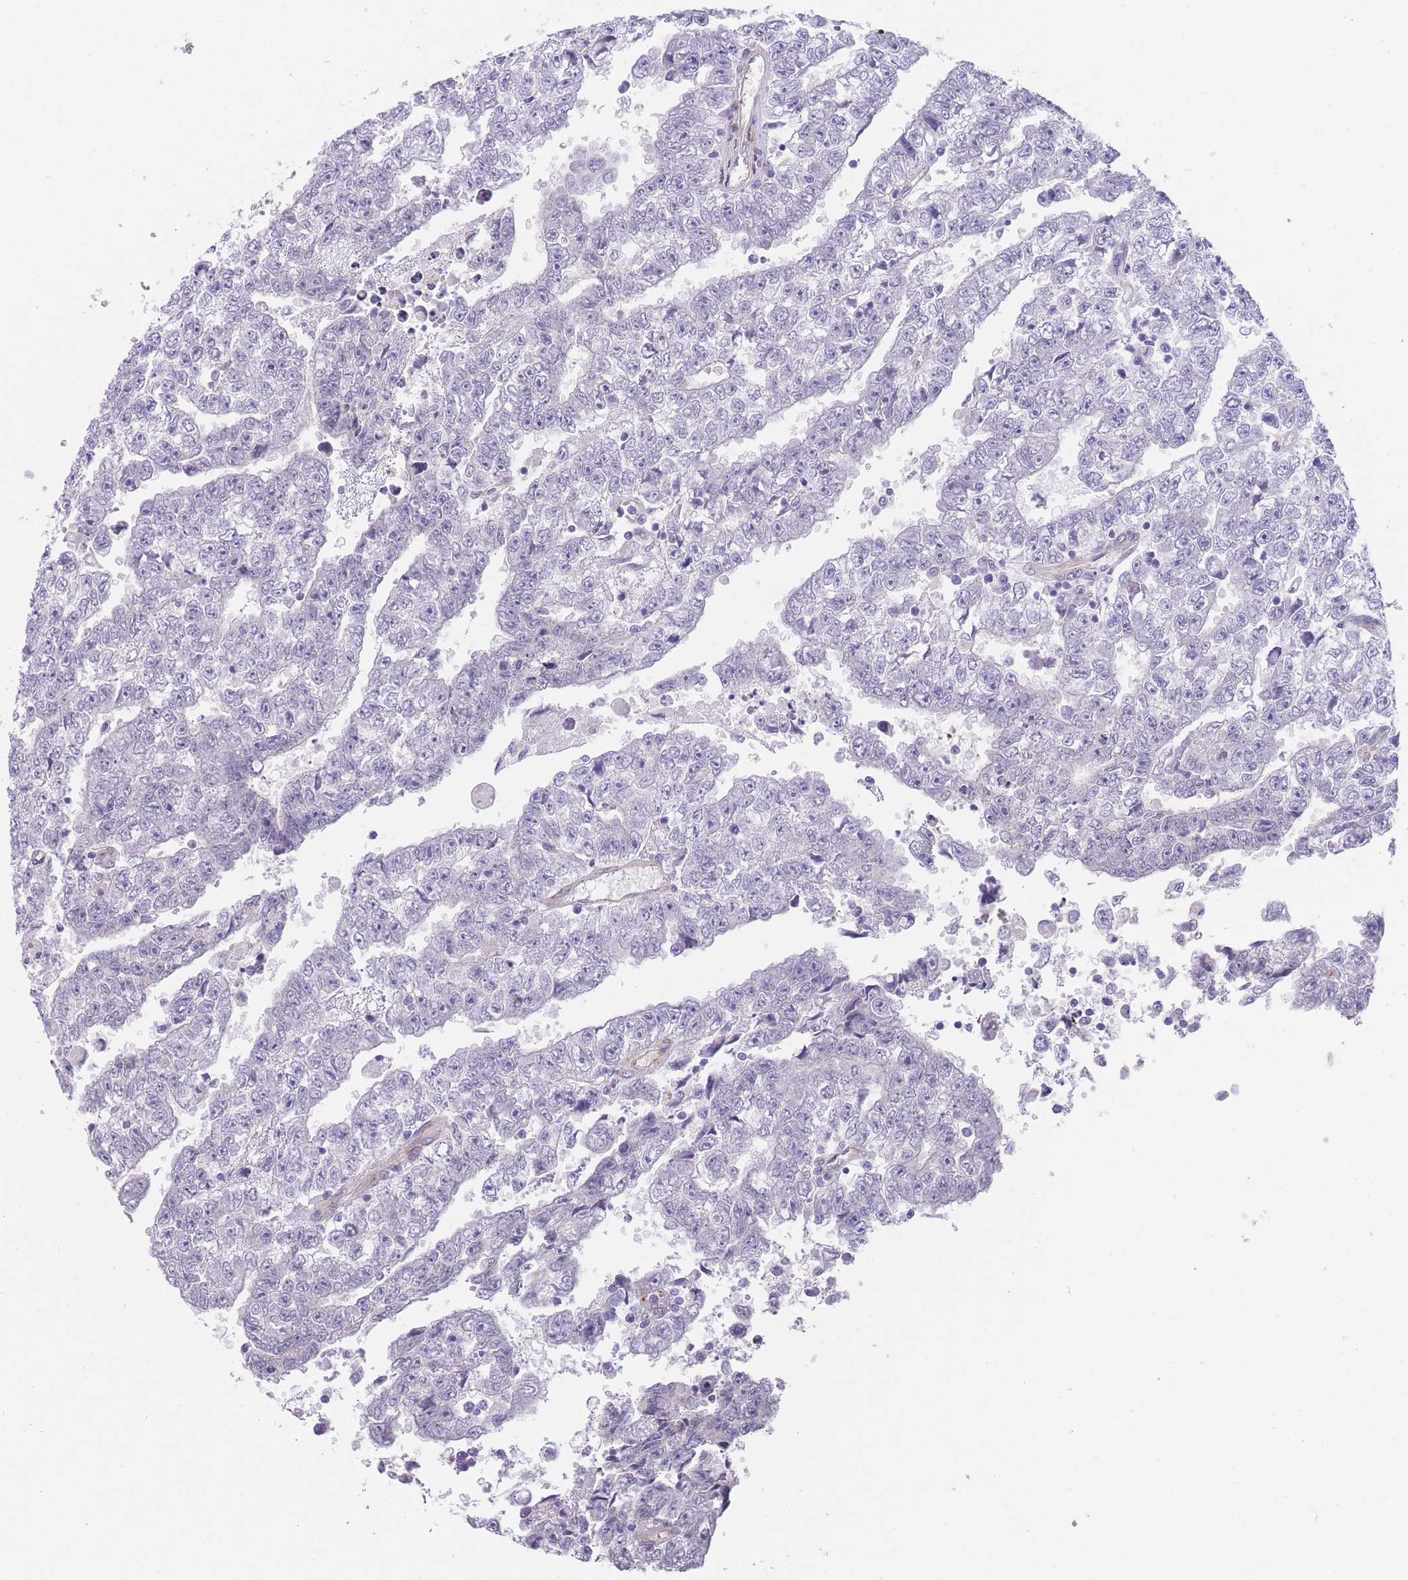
{"staining": {"intensity": "negative", "quantity": "none", "location": "none"}, "tissue": "testis cancer", "cell_type": "Tumor cells", "image_type": "cancer", "snomed": [{"axis": "morphology", "description": "Carcinoma, Embryonal, NOS"}, {"axis": "topography", "description": "Testis"}], "caption": "Immunohistochemical staining of testis cancer reveals no significant positivity in tumor cells.", "gene": "QTRT1", "patient": {"sex": "male", "age": 25}}